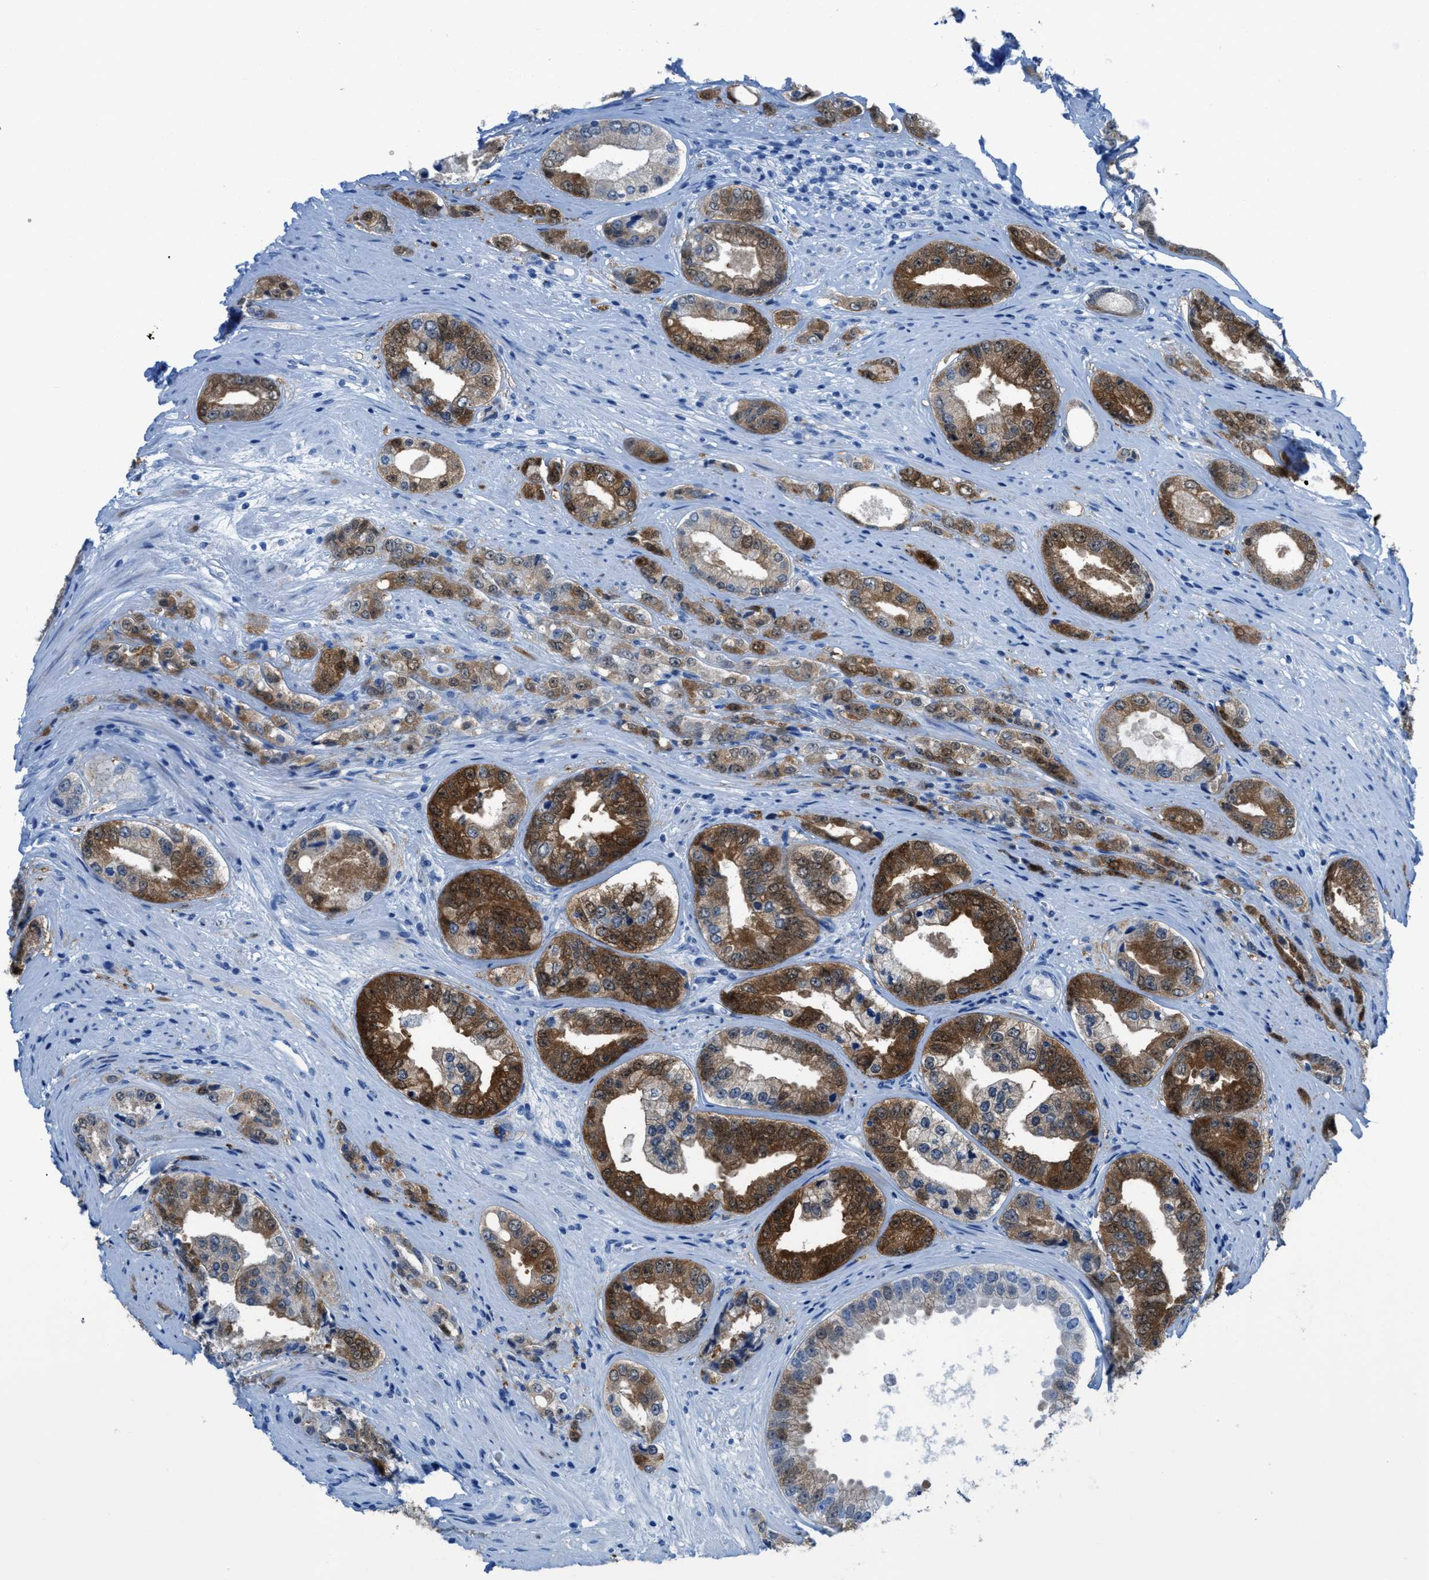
{"staining": {"intensity": "moderate", "quantity": ">75%", "location": "cytoplasmic/membranous,nuclear"}, "tissue": "prostate cancer", "cell_type": "Tumor cells", "image_type": "cancer", "snomed": [{"axis": "morphology", "description": "Adenocarcinoma, High grade"}, {"axis": "topography", "description": "Prostate"}], "caption": "Tumor cells display medium levels of moderate cytoplasmic/membranous and nuclear positivity in approximately >75% of cells in adenocarcinoma (high-grade) (prostate).", "gene": "CDKN2A", "patient": {"sex": "male", "age": 61}}